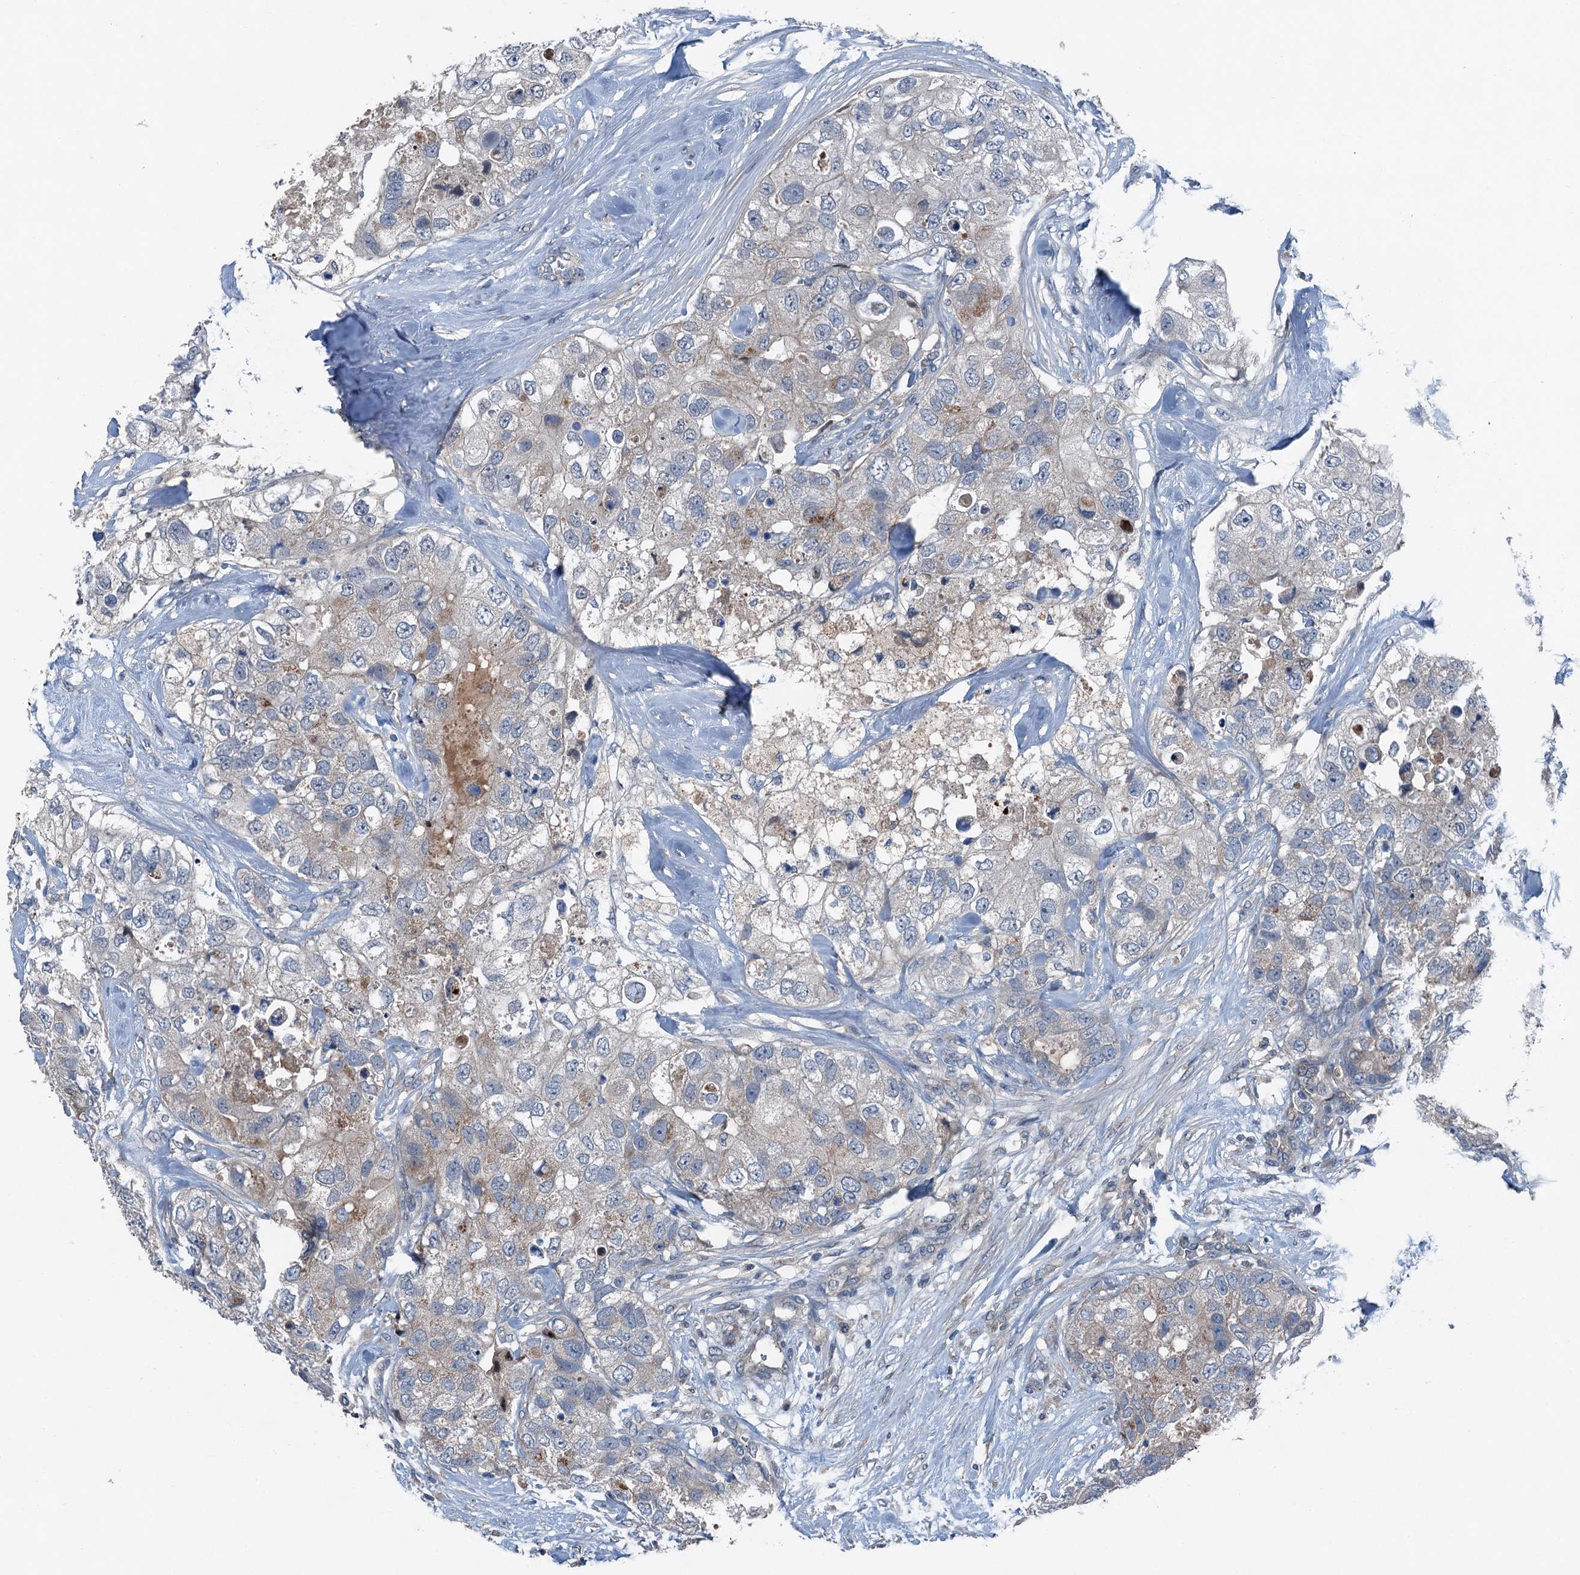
{"staining": {"intensity": "moderate", "quantity": "<25%", "location": "cytoplasmic/membranous"}, "tissue": "breast cancer", "cell_type": "Tumor cells", "image_type": "cancer", "snomed": [{"axis": "morphology", "description": "Duct carcinoma"}, {"axis": "topography", "description": "Breast"}], "caption": "High-magnification brightfield microscopy of breast cancer stained with DAB (brown) and counterstained with hematoxylin (blue). tumor cells exhibit moderate cytoplasmic/membranous positivity is appreciated in approximately<25% of cells.", "gene": "SLC2A10", "patient": {"sex": "female", "age": 62}}